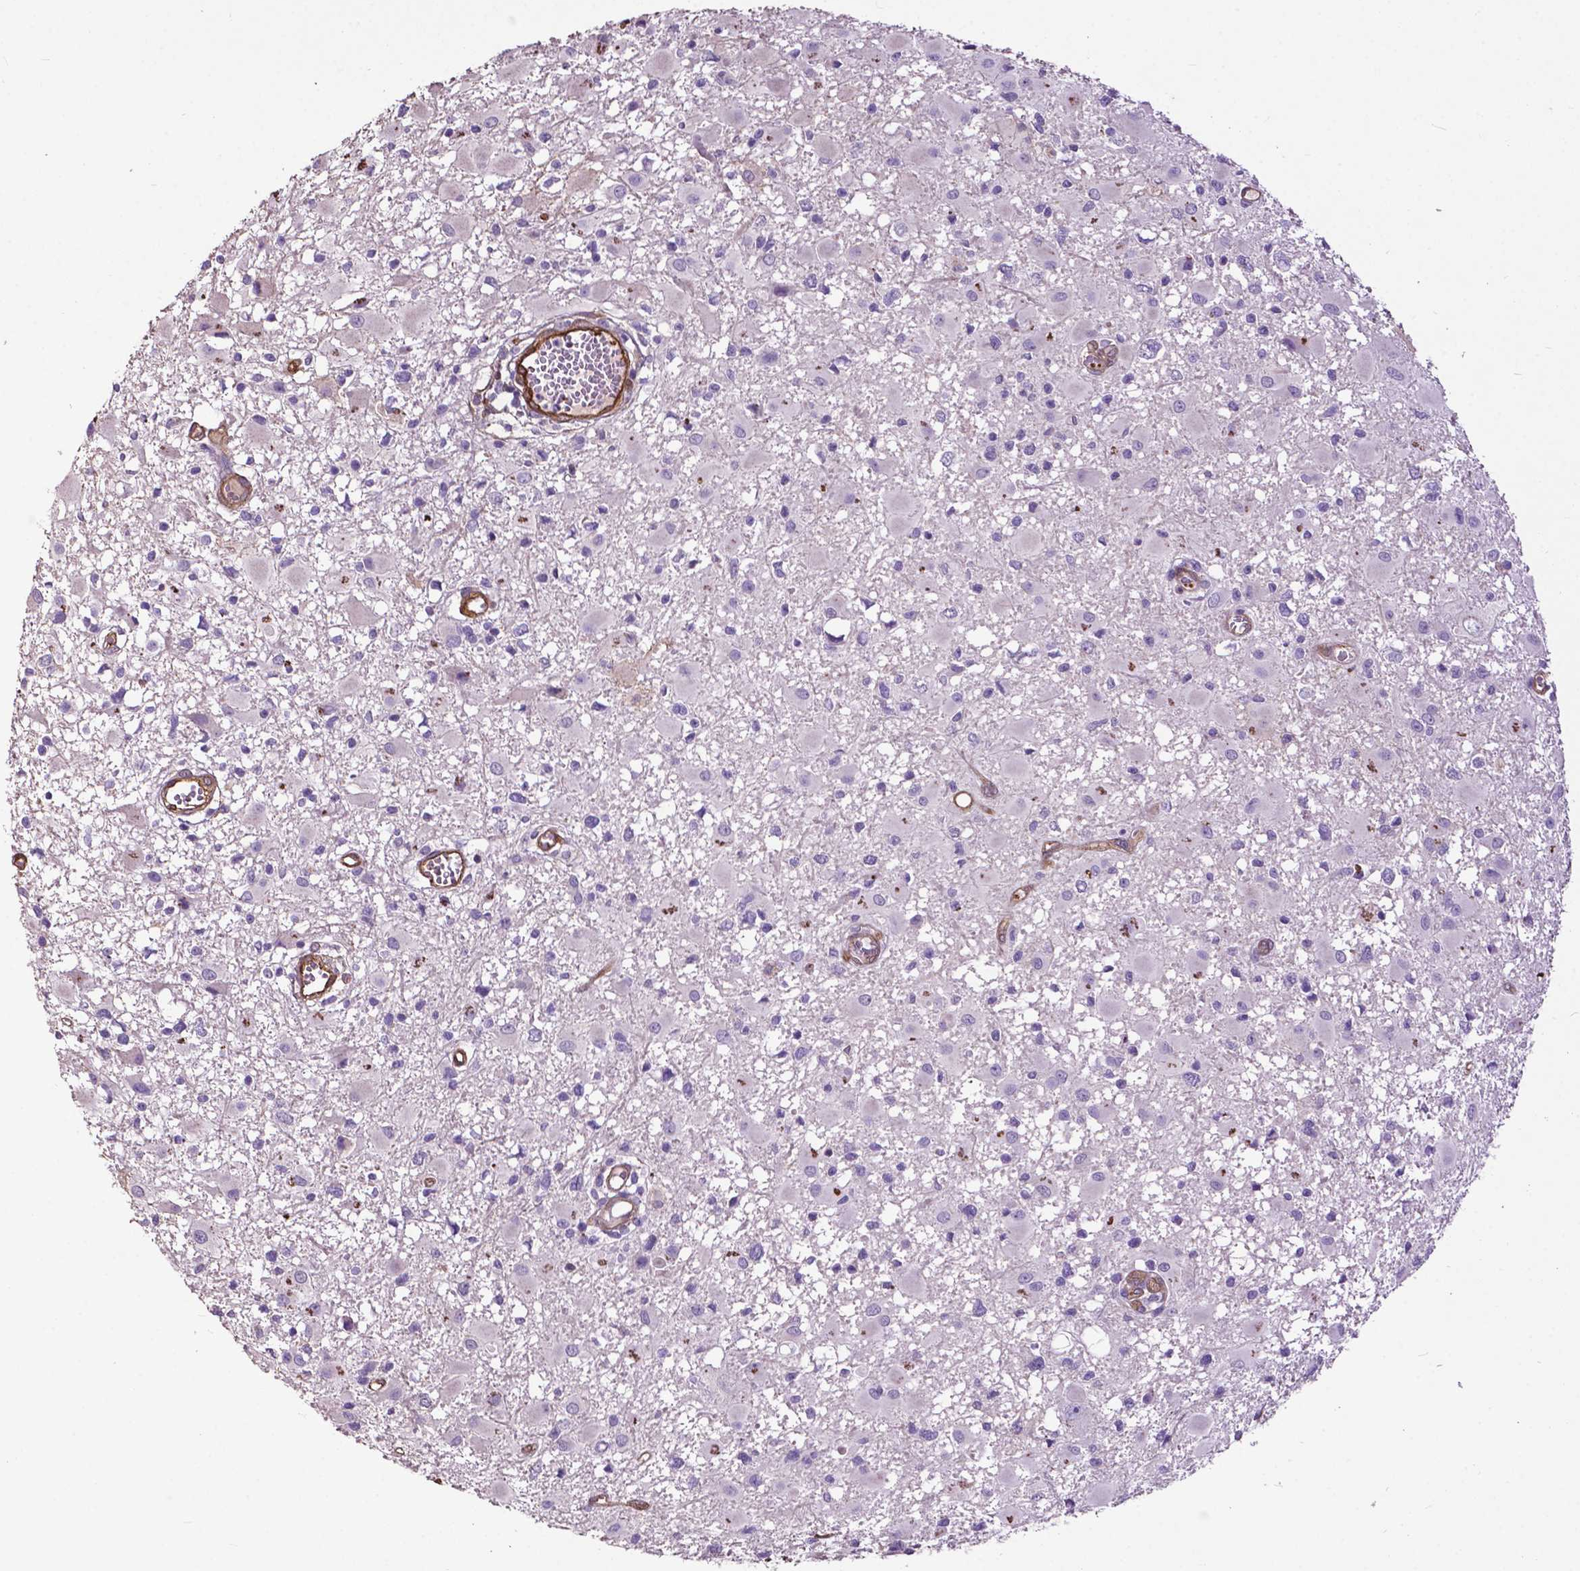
{"staining": {"intensity": "negative", "quantity": "none", "location": "none"}, "tissue": "glioma", "cell_type": "Tumor cells", "image_type": "cancer", "snomed": [{"axis": "morphology", "description": "Glioma, malignant, High grade"}, {"axis": "topography", "description": "Brain"}], "caption": "The immunohistochemistry (IHC) micrograph has no significant positivity in tumor cells of malignant high-grade glioma tissue.", "gene": "PDLIM1", "patient": {"sex": "male", "age": 54}}